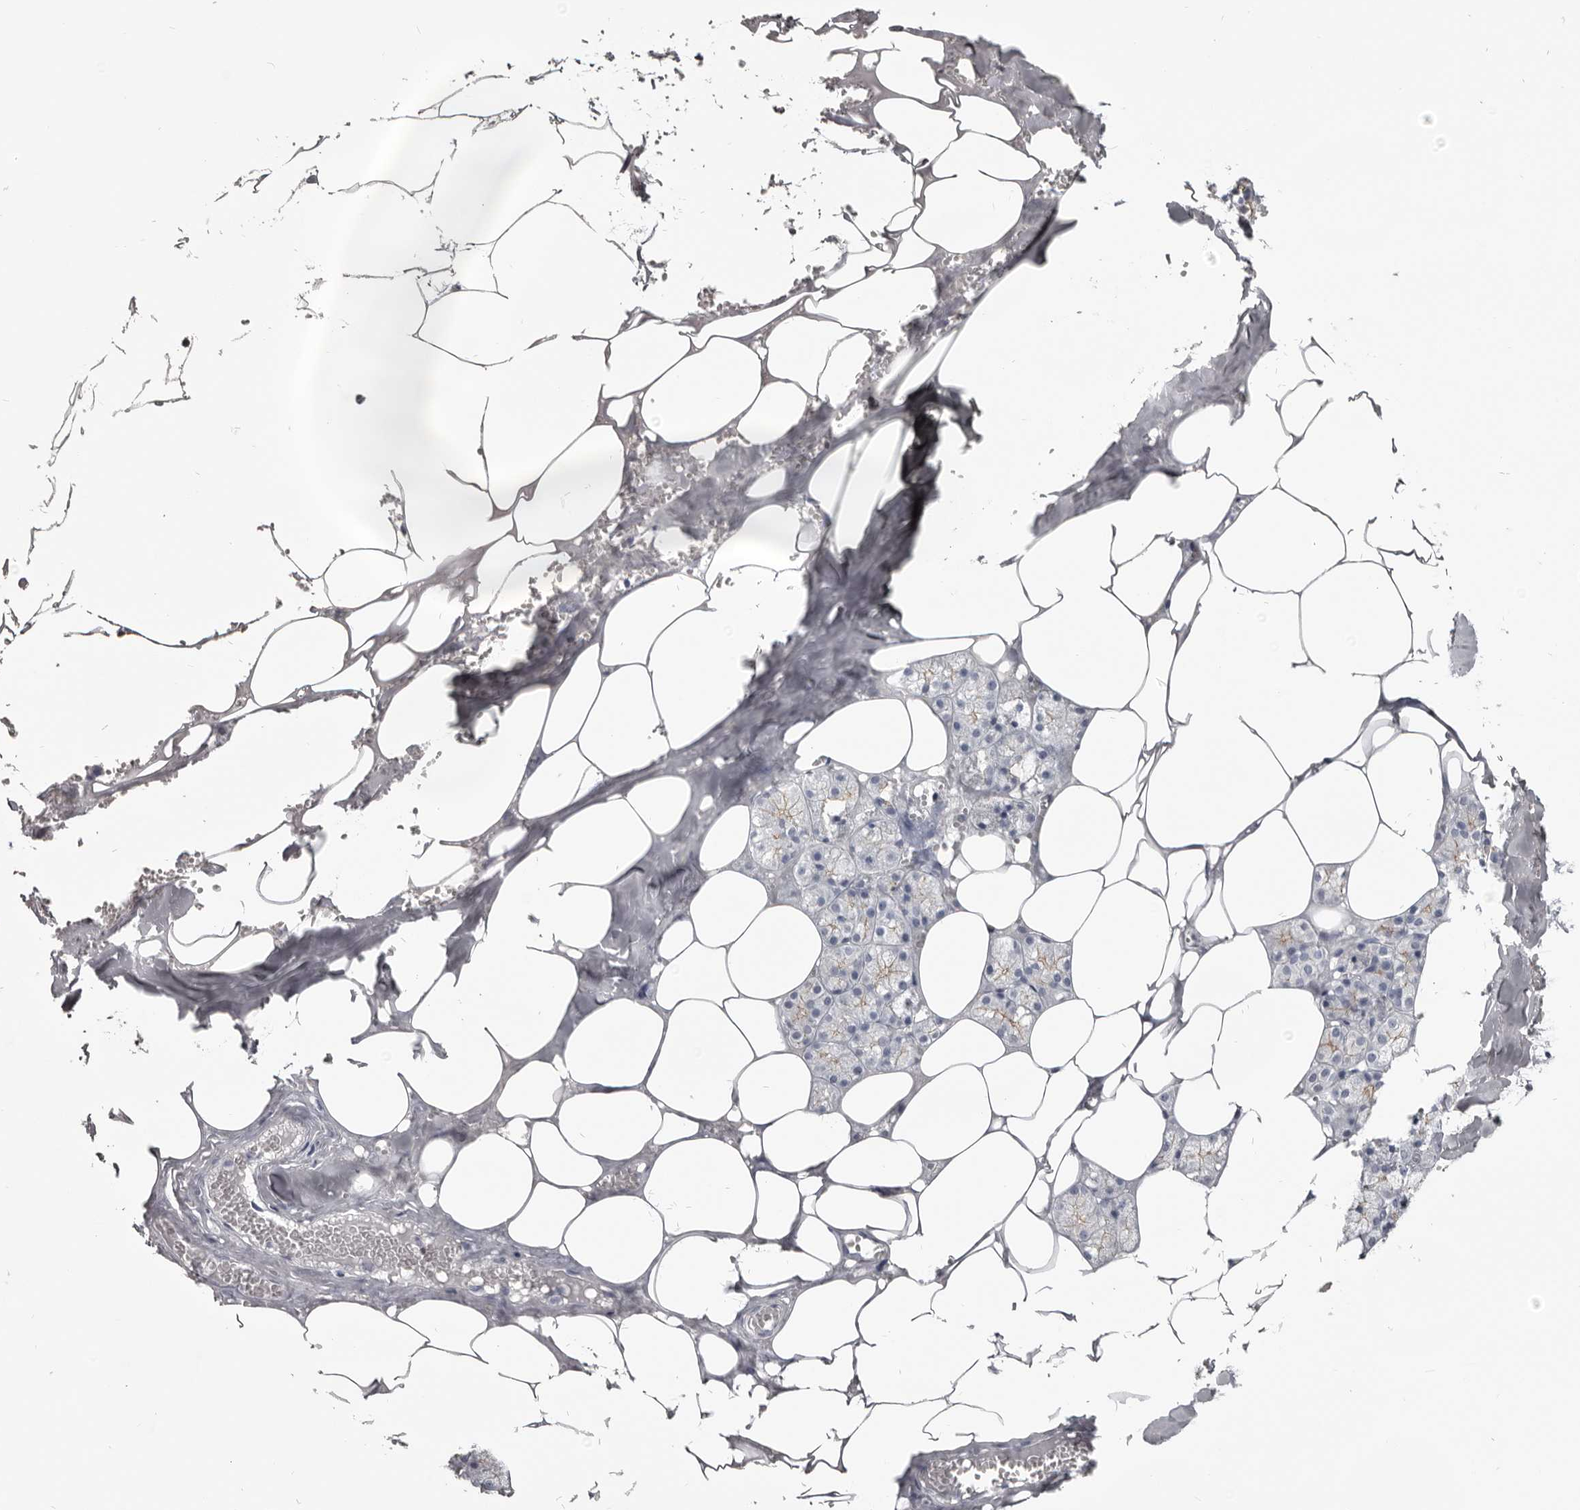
{"staining": {"intensity": "moderate", "quantity": ">75%", "location": "cytoplasmic/membranous"}, "tissue": "salivary gland", "cell_type": "Glandular cells", "image_type": "normal", "snomed": [{"axis": "morphology", "description": "Normal tissue, NOS"}, {"axis": "topography", "description": "Salivary gland"}], "caption": "Brown immunohistochemical staining in normal human salivary gland reveals moderate cytoplasmic/membranous expression in approximately >75% of glandular cells. The staining is performed using DAB (3,3'-diaminobenzidine) brown chromogen to label protein expression. The nuclei are counter-stained blue using hematoxylin.", "gene": "CGN", "patient": {"sex": "male", "age": 62}}